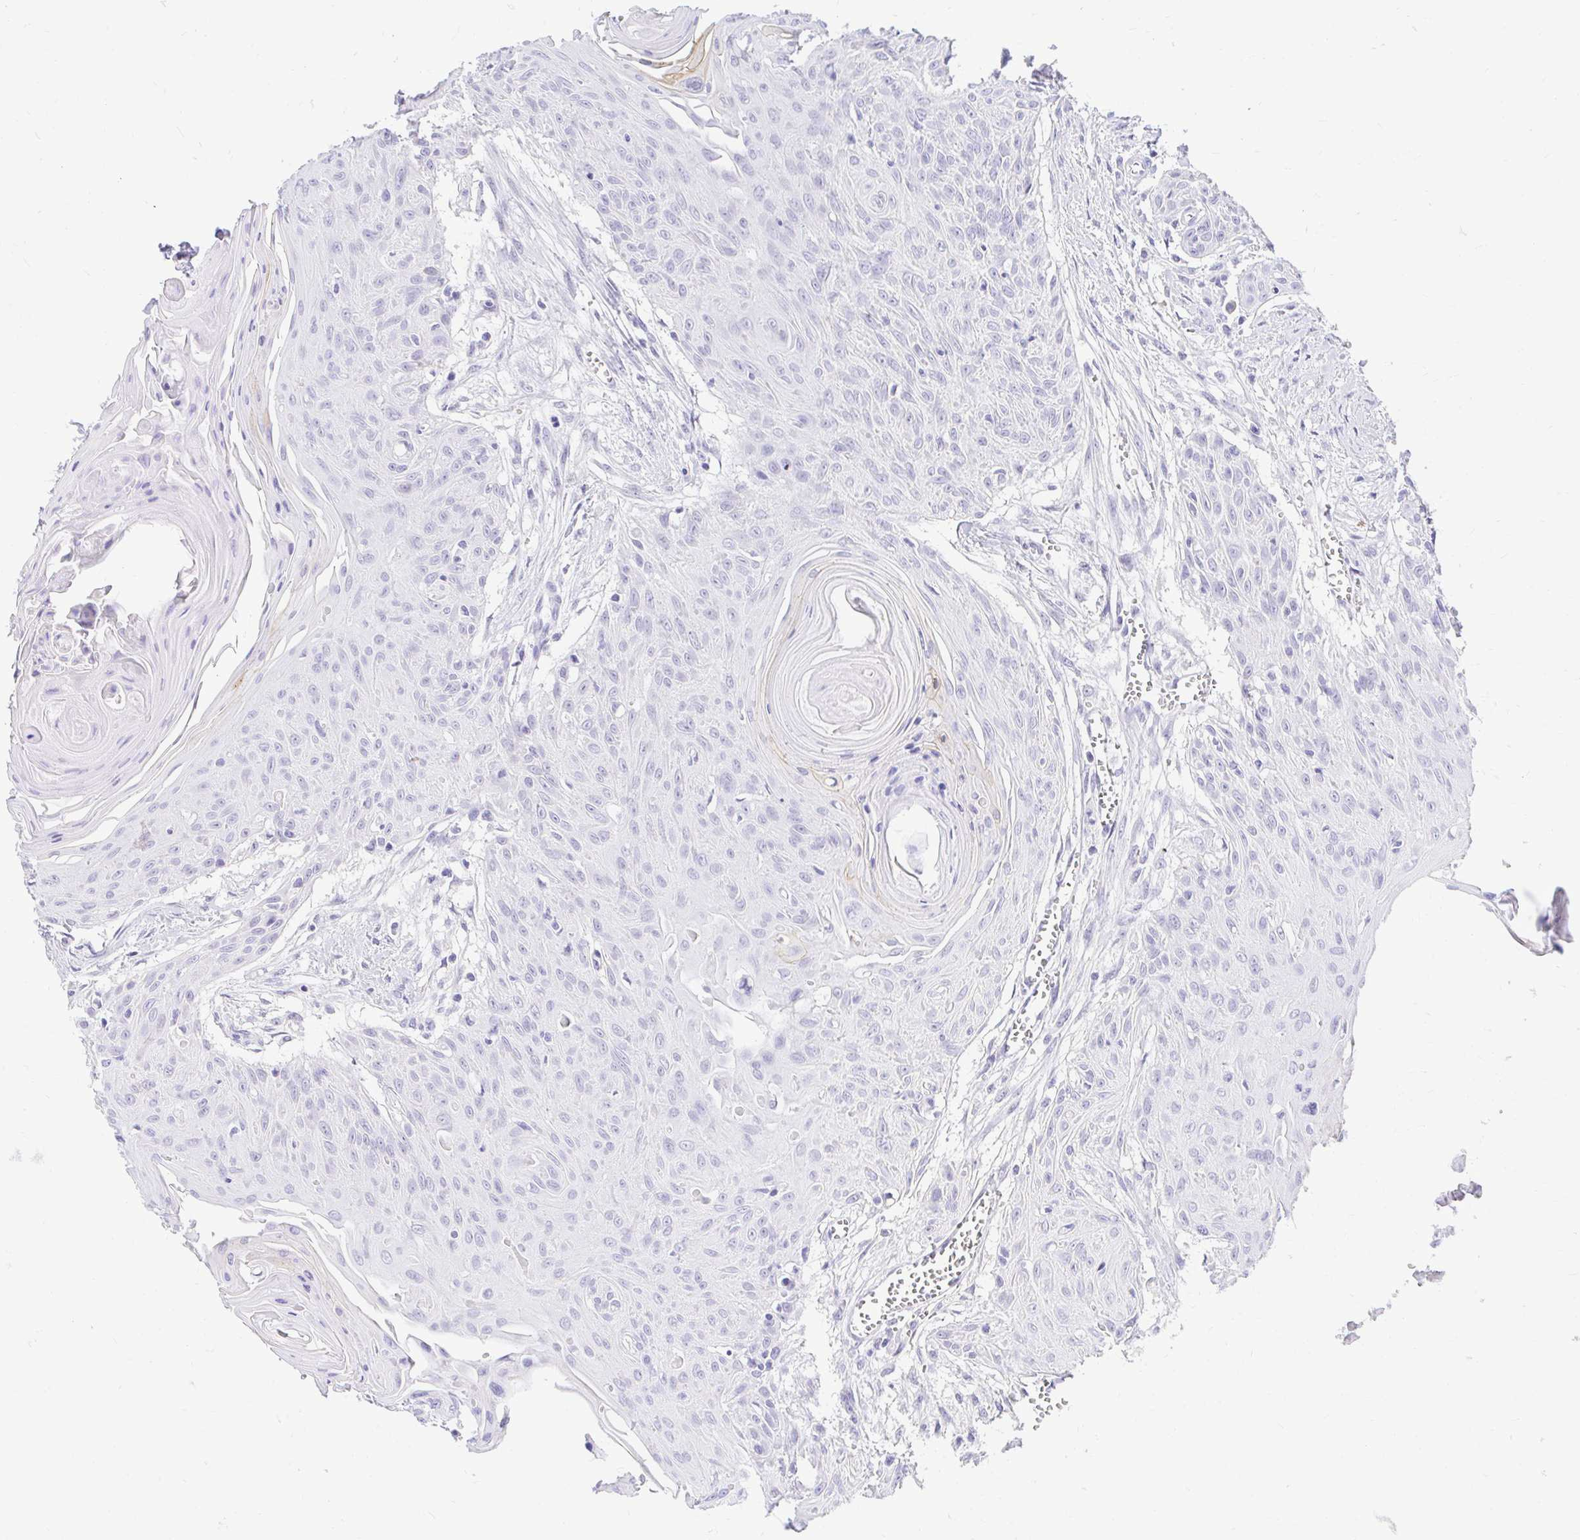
{"staining": {"intensity": "negative", "quantity": "none", "location": "none"}, "tissue": "head and neck cancer", "cell_type": "Tumor cells", "image_type": "cancer", "snomed": [{"axis": "morphology", "description": "Squamous cell carcinoma, NOS"}, {"axis": "topography", "description": "Lymph node"}, {"axis": "topography", "description": "Salivary gland"}, {"axis": "topography", "description": "Head-Neck"}], "caption": "An immunohistochemistry (IHC) micrograph of head and neck cancer is shown. There is no staining in tumor cells of head and neck cancer. Brightfield microscopy of immunohistochemistry stained with DAB (brown) and hematoxylin (blue), captured at high magnification.", "gene": "FATE1", "patient": {"sex": "female", "age": 74}}